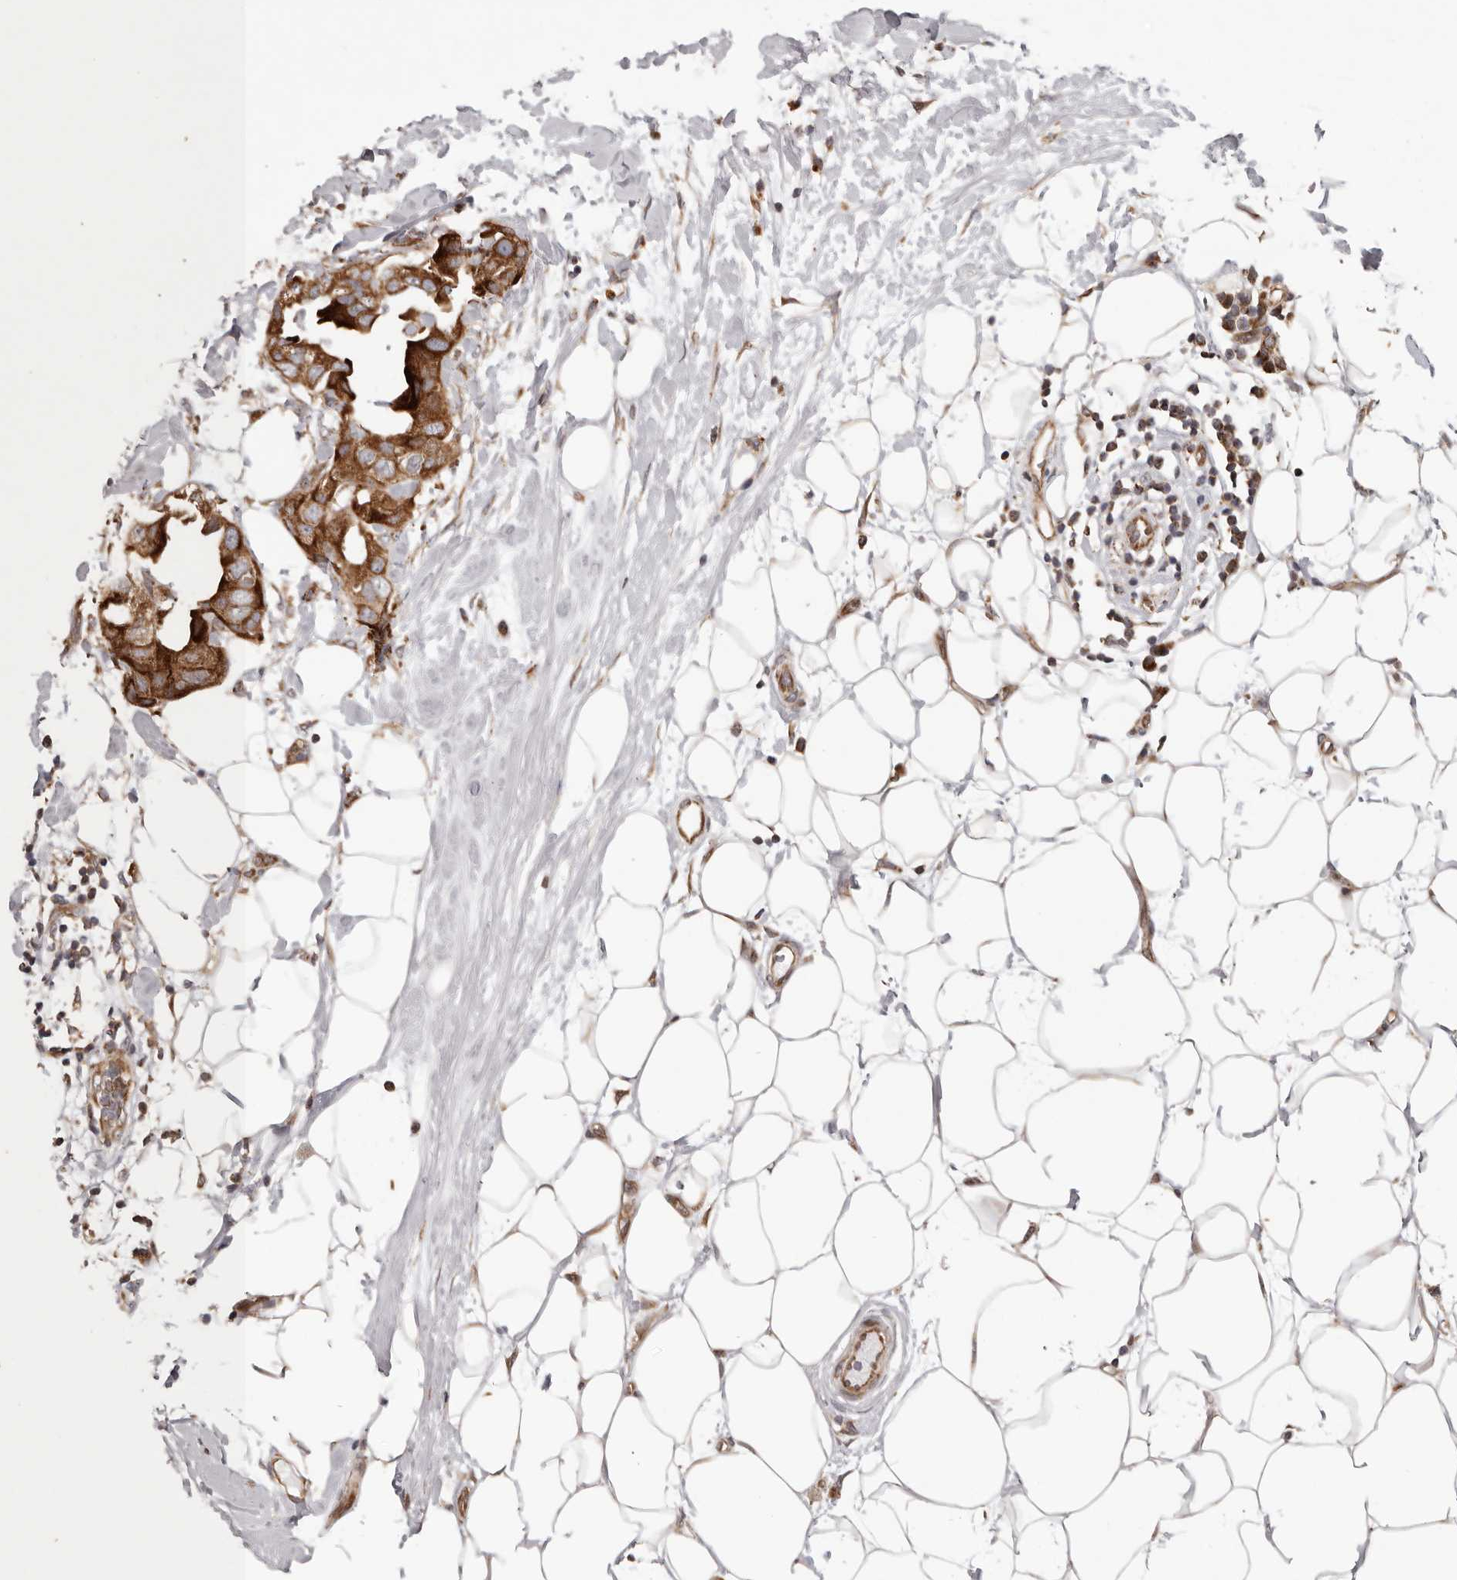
{"staining": {"intensity": "strong", "quantity": ">75%", "location": "cytoplasmic/membranous"}, "tissue": "breast cancer", "cell_type": "Tumor cells", "image_type": "cancer", "snomed": [{"axis": "morphology", "description": "Duct carcinoma"}, {"axis": "topography", "description": "Breast"}], "caption": "Protein expression analysis of breast cancer (infiltrating ductal carcinoma) reveals strong cytoplasmic/membranous expression in about >75% of tumor cells. (IHC, brightfield microscopy, high magnification).", "gene": "MRPS10", "patient": {"sex": "female", "age": 40}}